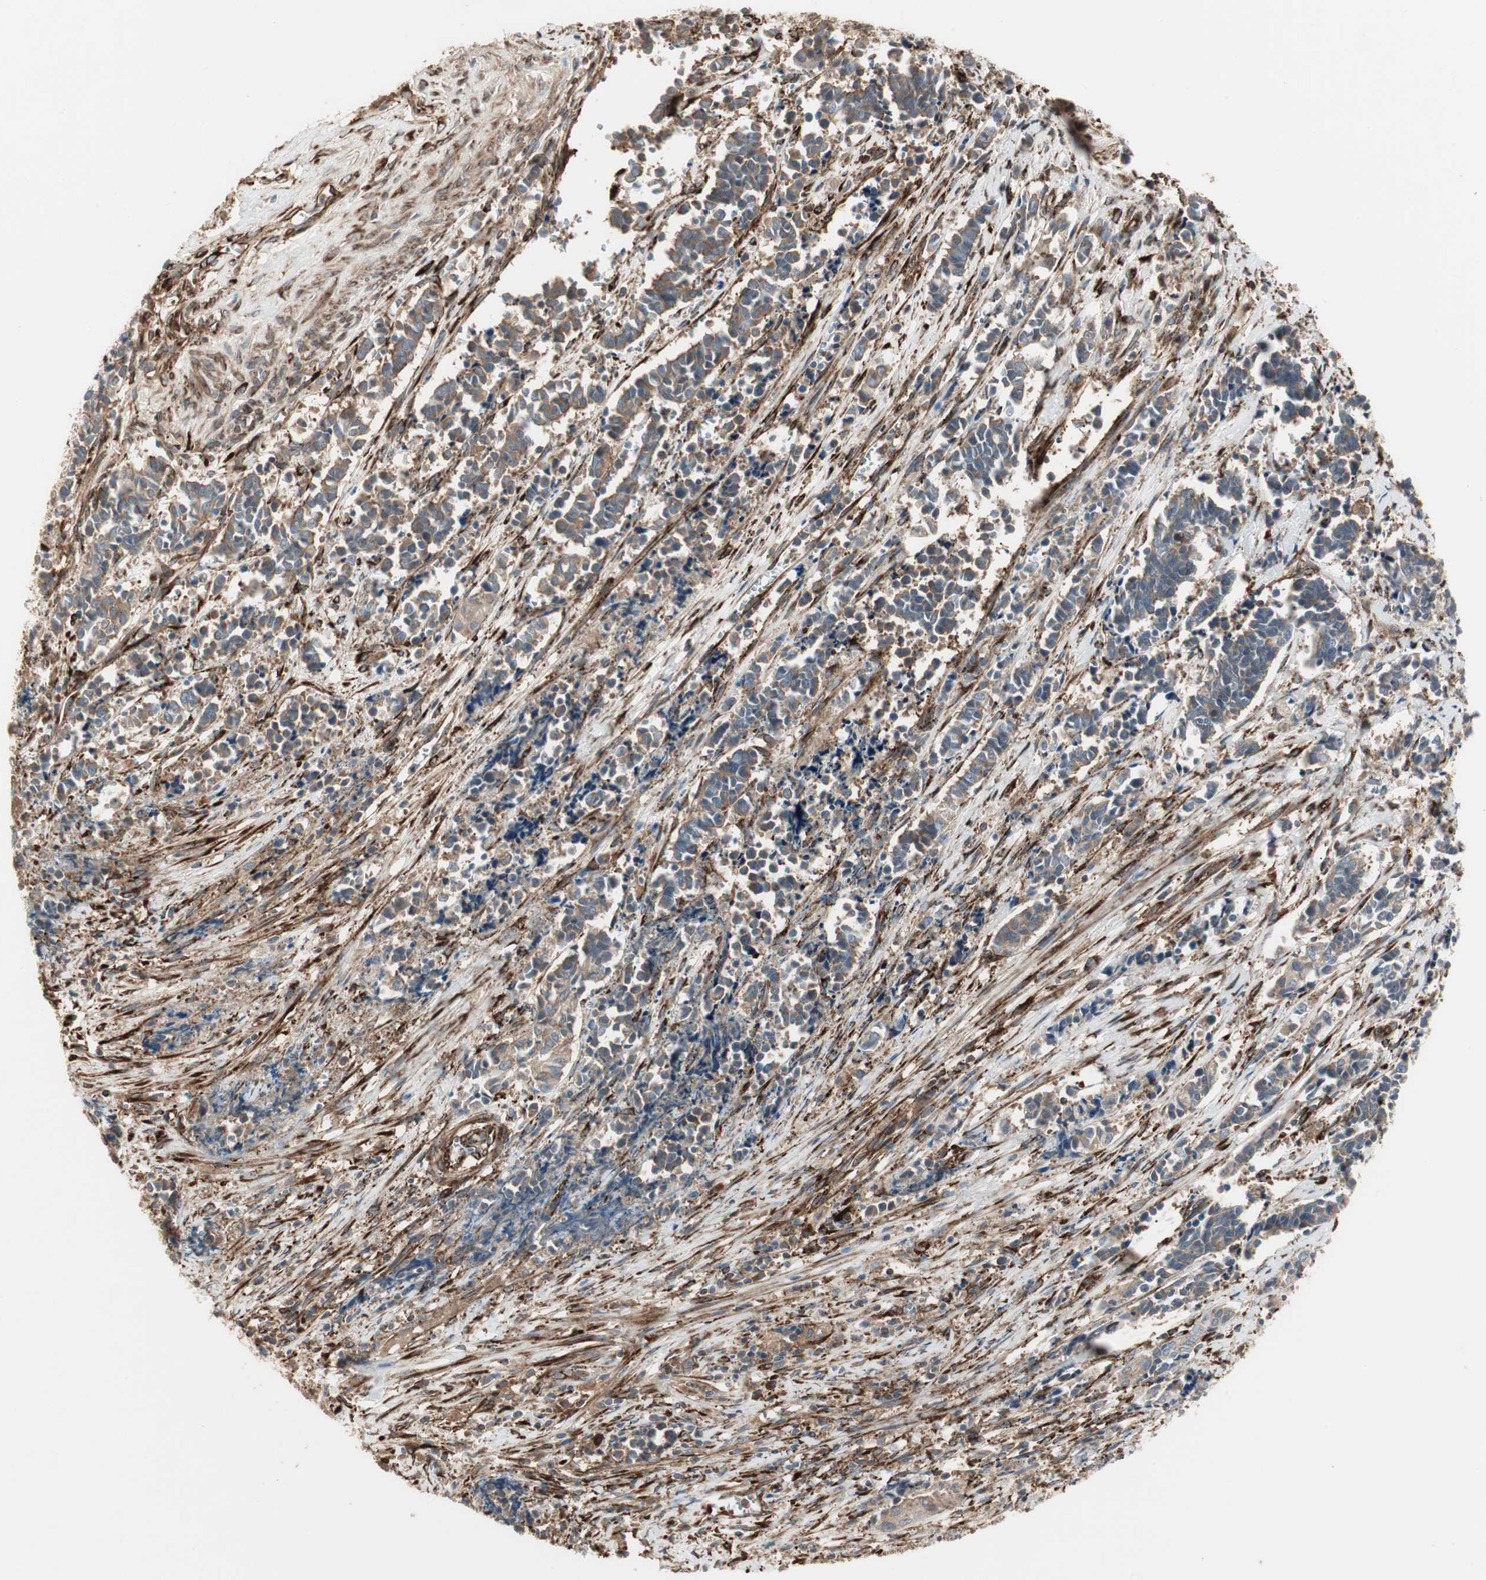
{"staining": {"intensity": "weak", "quantity": ">75%", "location": "cytoplasmic/membranous"}, "tissue": "cervical cancer", "cell_type": "Tumor cells", "image_type": "cancer", "snomed": [{"axis": "morphology", "description": "Squamous cell carcinoma, NOS"}, {"axis": "topography", "description": "Cervix"}], "caption": "DAB immunohistochemical staining of cervical squamous cell carcinoma exhibits weak cytoplasmic/membranous protein staining in approximately >75% of tumor cells.", "gene": "PRKG1", "patient": {"sex": "female", "age": 35}}